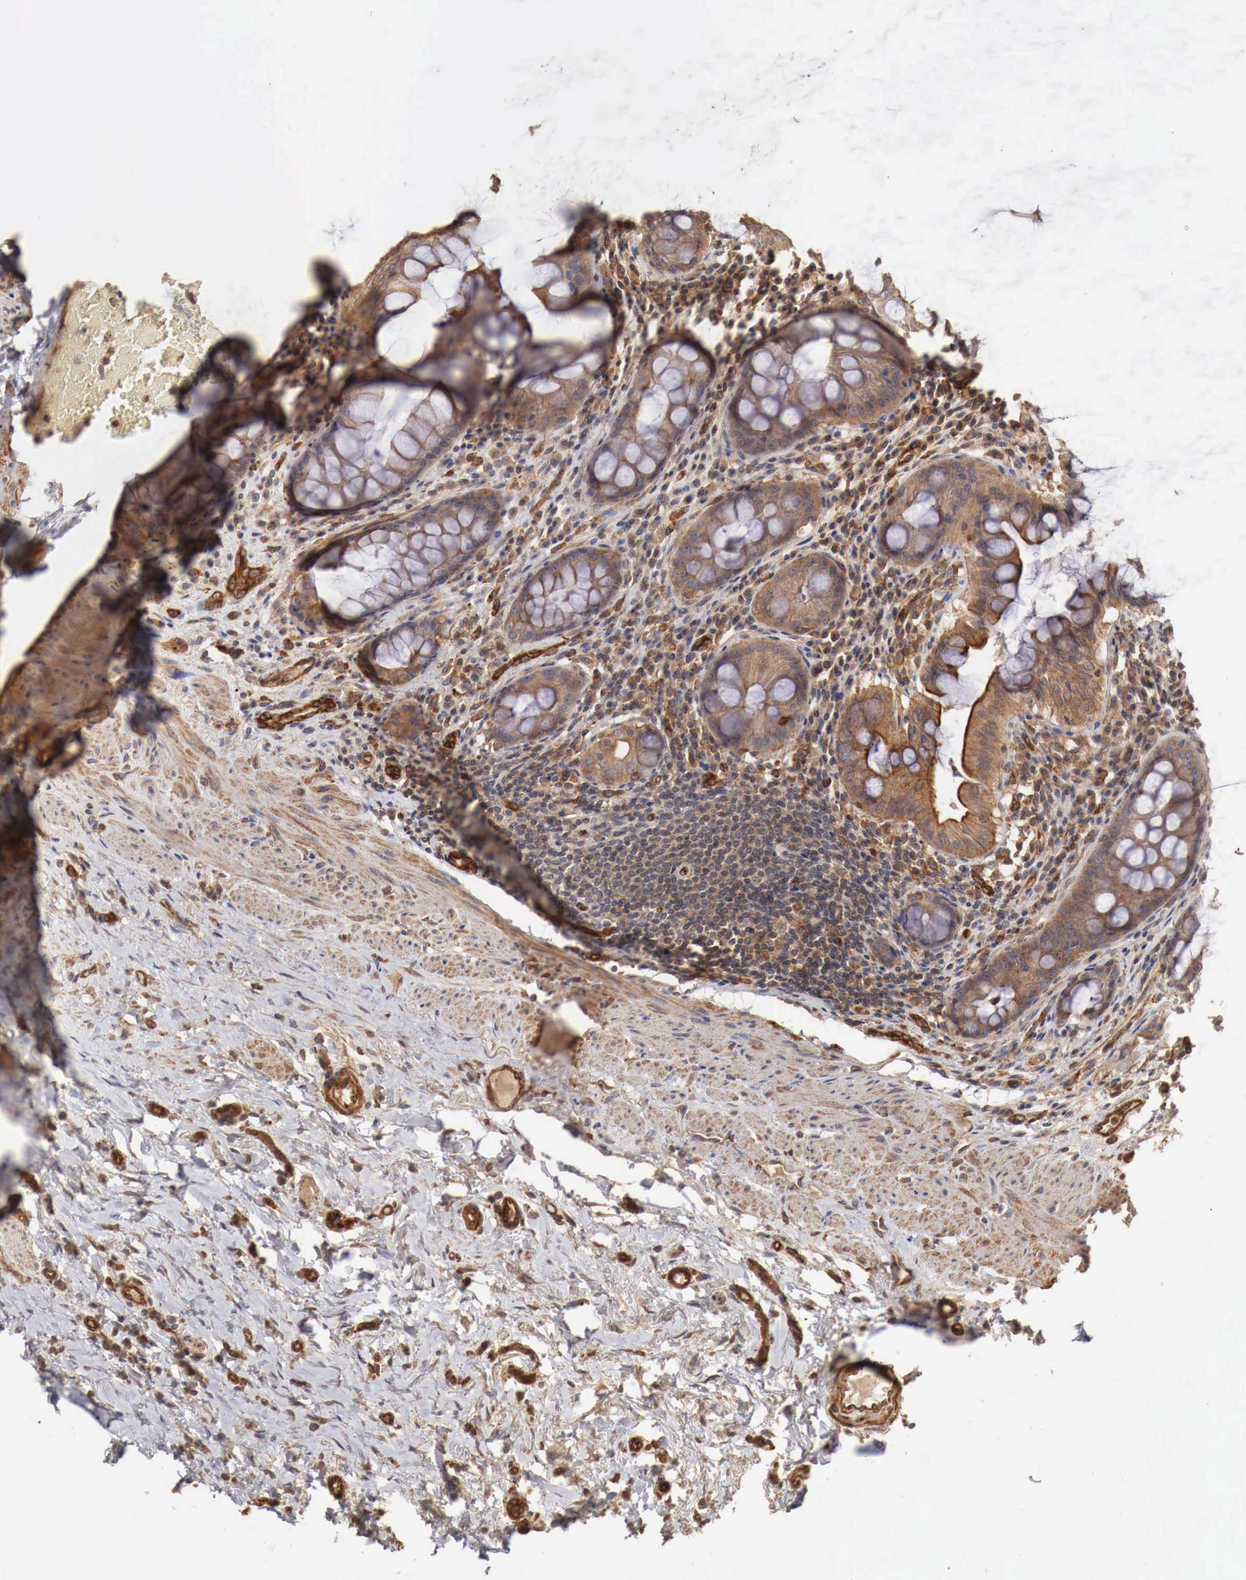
{"staining": {"intensity": "moderate", "quantity": ">75%", "location": "cytoplasmic/membranous"}, "tissue": "rectum", "cell_type": "Glandular cells", "image_type": "normal", "snomed": [{"axis": "morphology", "description": "Normal tissue, NOS"}, {"axis": "topography", "description": "Rectum"}], "caption": "A micrograph of human rectum stained for a protein exhibits moderate cytoplasmic/membranous brown staining in glandular cells.", "gene": "ARMCX4", "patient": {"sex": "female", "age": 75}}